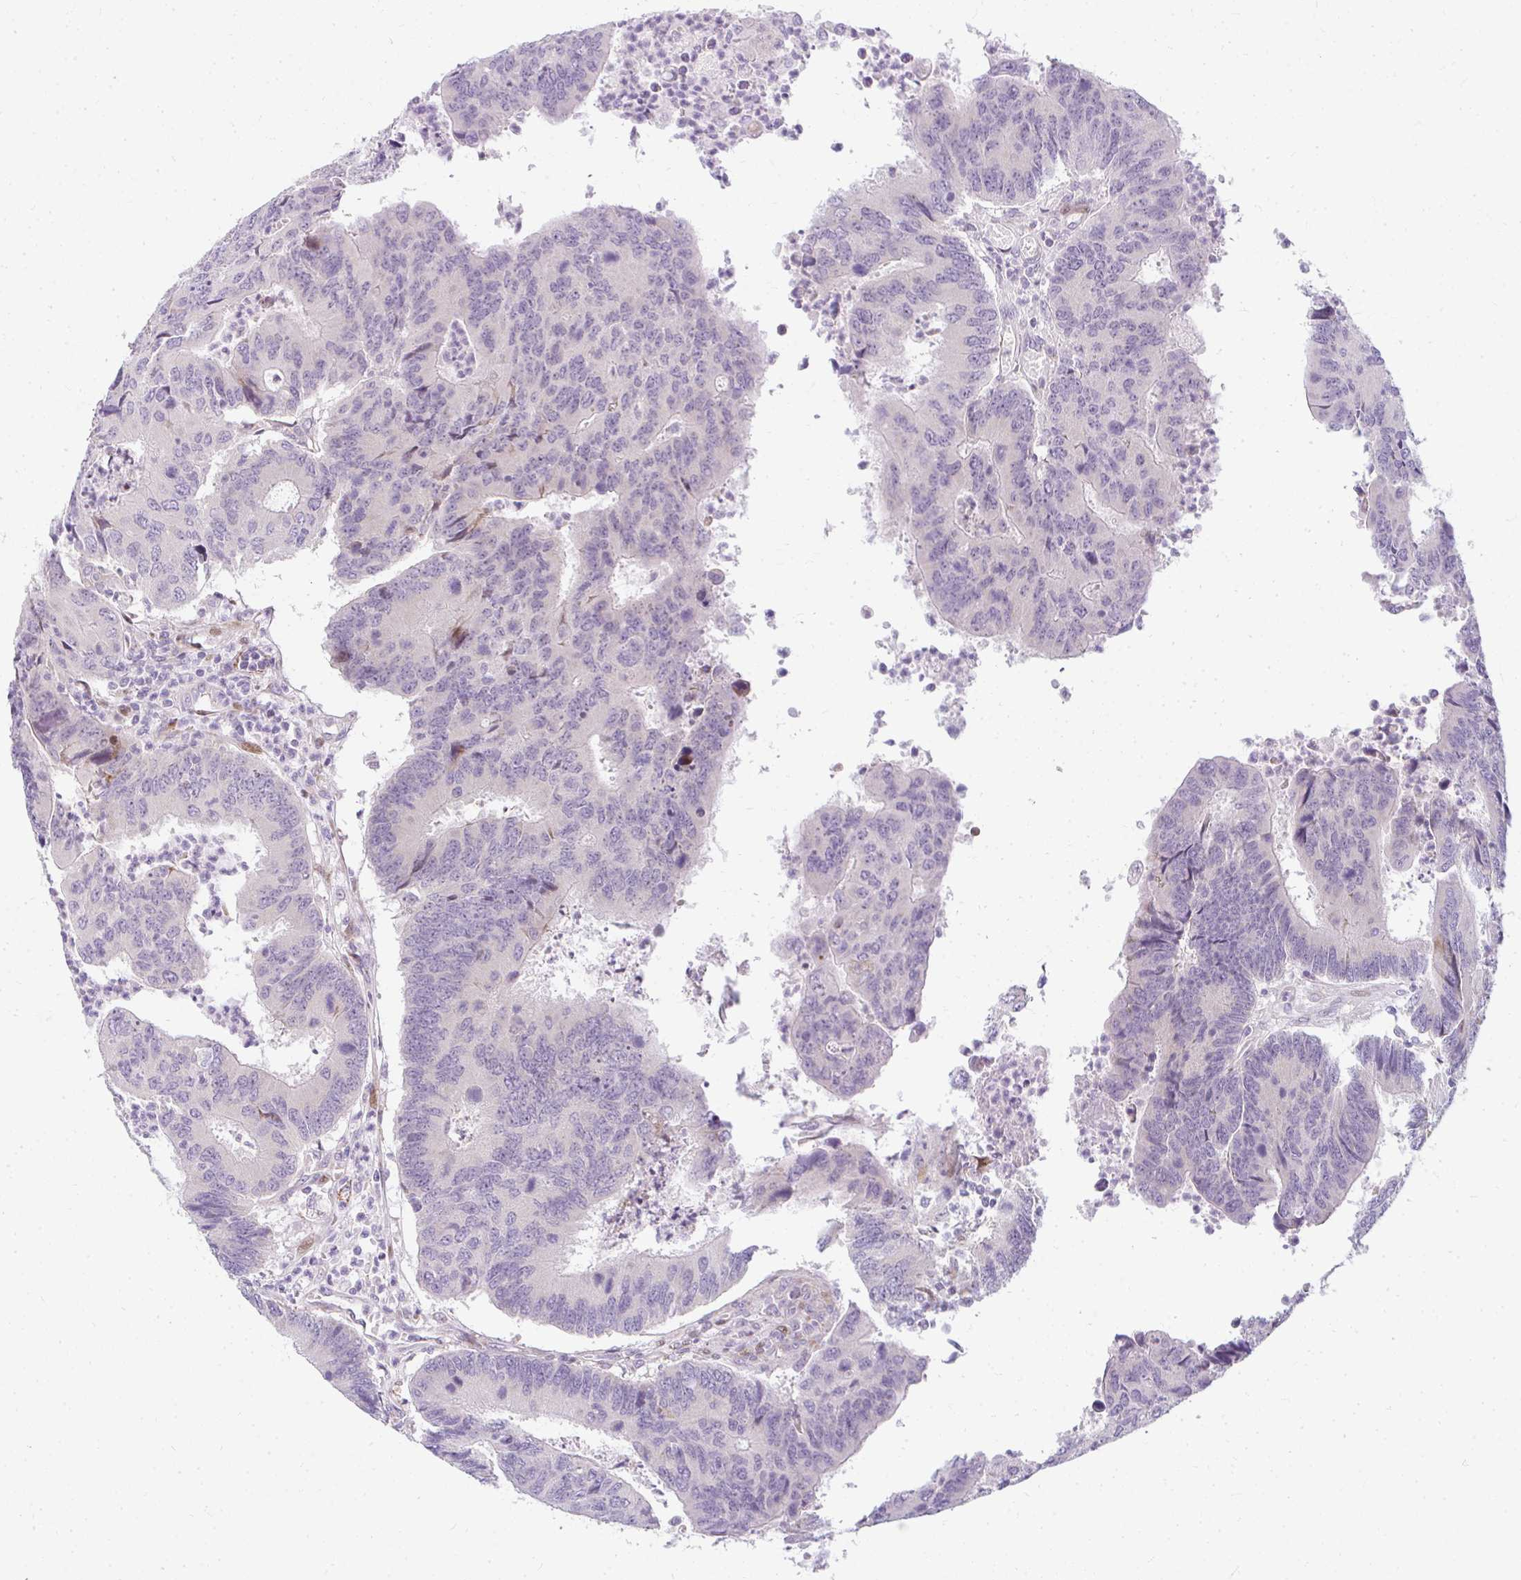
{"staining": {"intensity": "negative", "quantity": "none", "location": "none"}, "tissue": "colorectal cancer", "cell_type": "Tumor cells", "image_type": "cancer", "snomed": [{"axis": "morphology", "description": "Adenocarcinoma, NOS"}, {"axis": "topography", "description": "Colon"}], "caption": "Photomicrograph shows no protein expression in tumor cells of adenocarcinoma (colorectal) tissue.", "gene": "PLA2G5", "patient": {"sex": "female", "age": 67}}